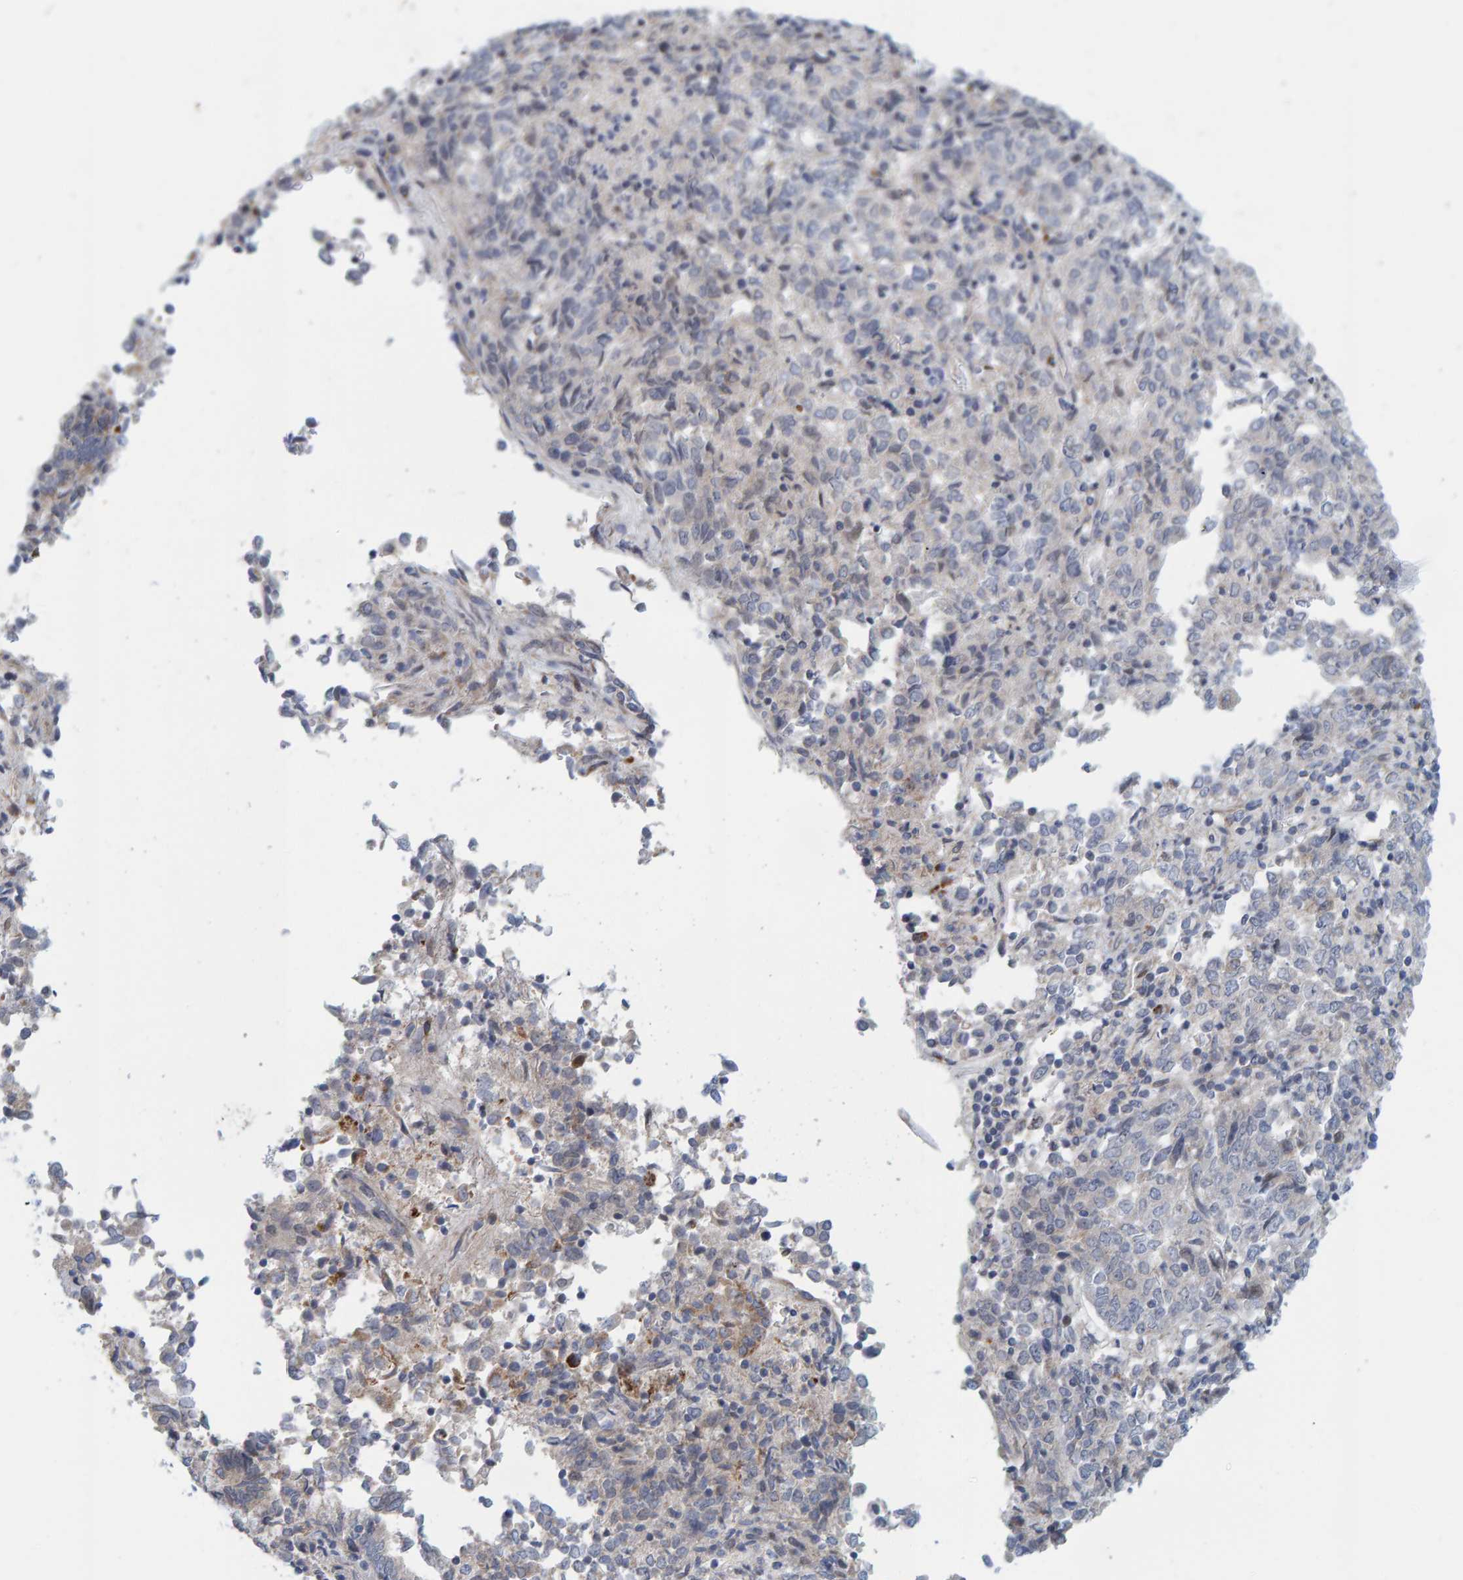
{"staining": {"intensity": "negative", "quantity": "none", "location": "none"}, "tissue": "endometrial cancer", "cell_type": "Tumor cells", "image_type": "cancer", "snomed": [{"axis": "morphology", "description": "Adenocarcinoma, NOS"}, {"axis": "topography", "description": "Endometrium"}], "caption": "Immunohistochemical staining of endometrial adenocarcinoma shows no significant staining in tumor cells. (Immunohistochemistry, brightfield microscopy, high magnification).", "gene": "ZC3H3", "patient": {"sex": "female", "age": 80}}